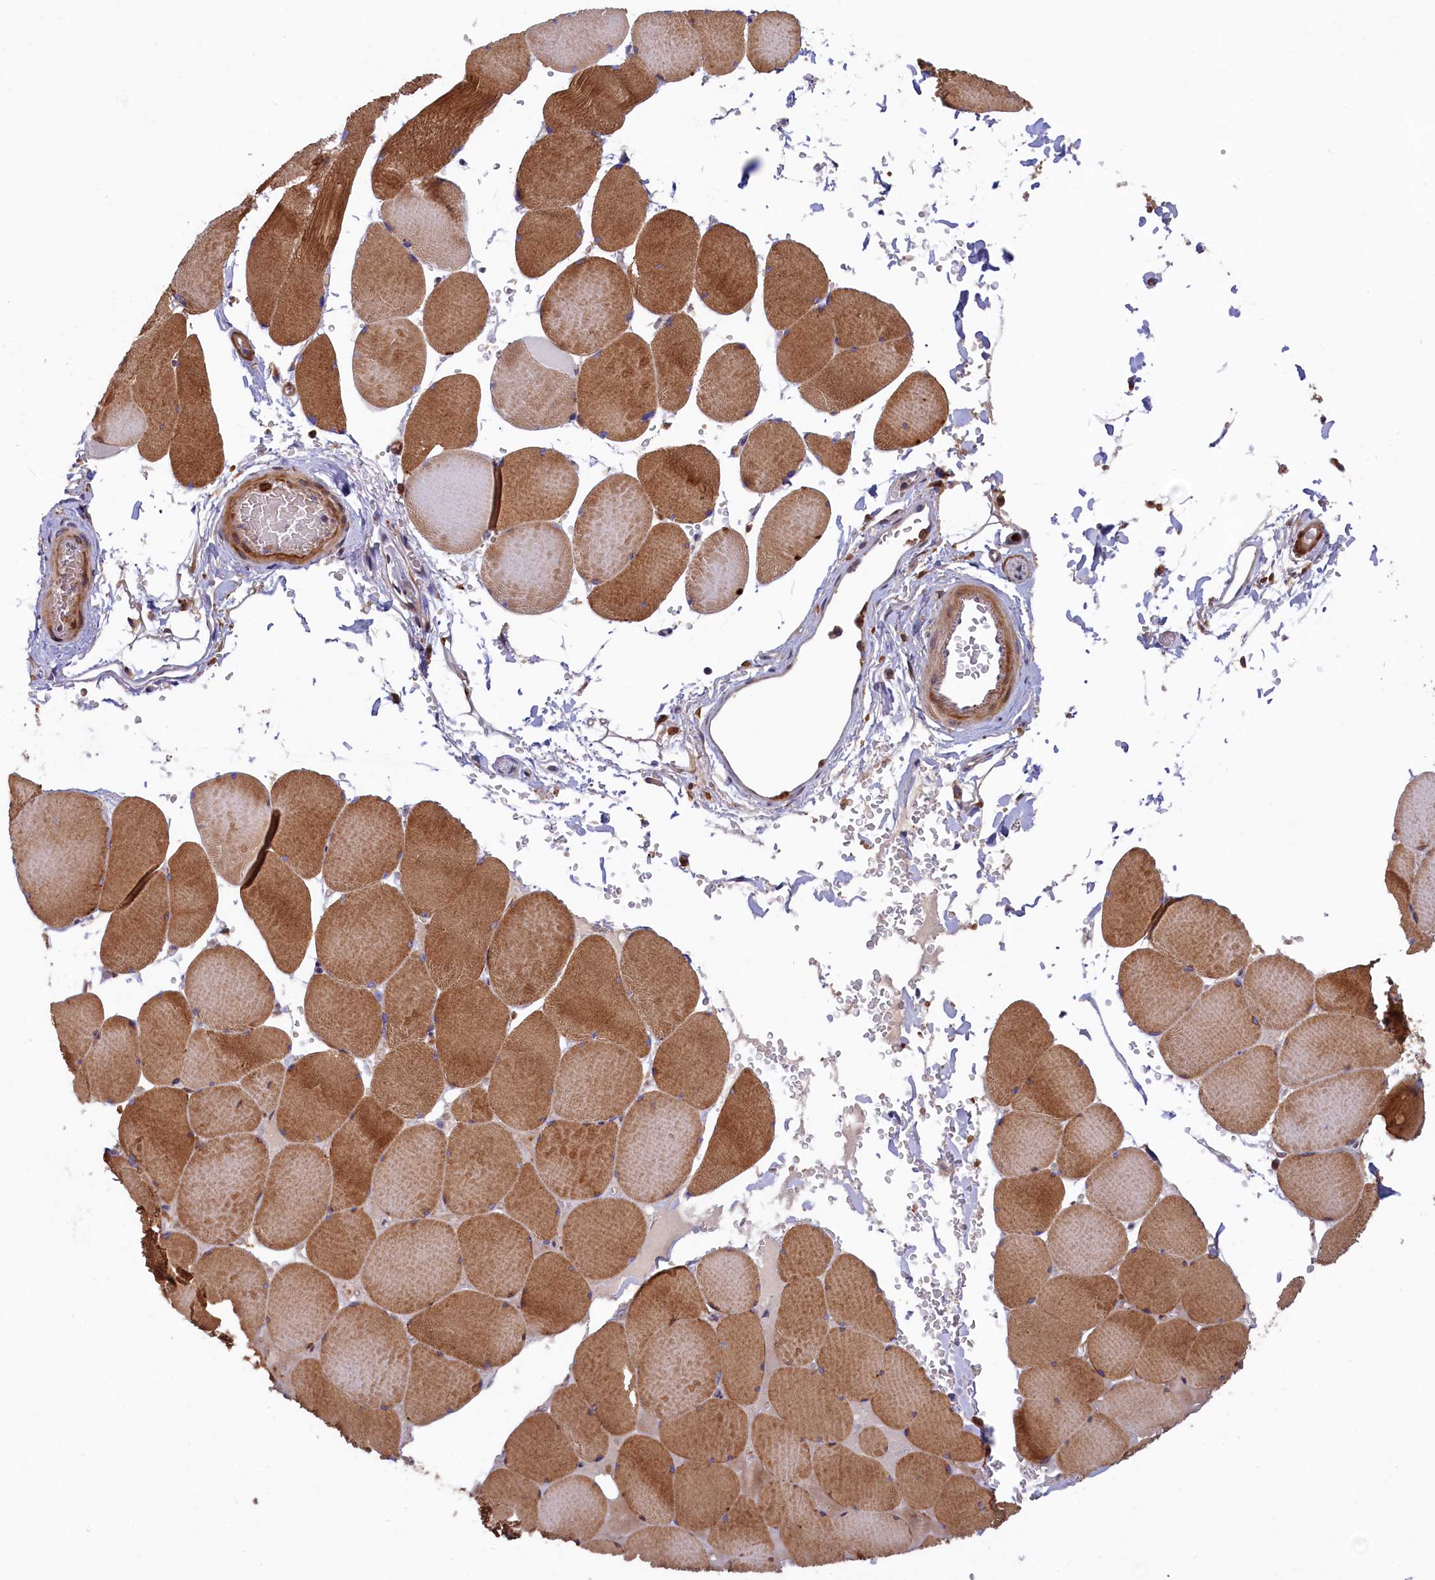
{"staining": {"intensity": "strong", "quantity": "25%-75%", "location": "cytoplasmic/membranous"}, "tissue": "skeletal muscle", "cell_type": "Myocytes", "image_type": "normal", "snomed": [{"axis": "morphology", "description": "Normal tissue, NOS"}, {"axis": "topography", "description": "Skeletal muscle"}, {"axis": "topography", "description": "Head-Neck"}], "caption": "The photomicrograph shows immunohistochemical staining of unremarkable skeletal muscle. There is strong cytoplasmic/membranous expression is appreciated in approximately 25%-75% of myocytes.", "gene": "FERMT1", "patient": {"sex": "male", "age": 66}}